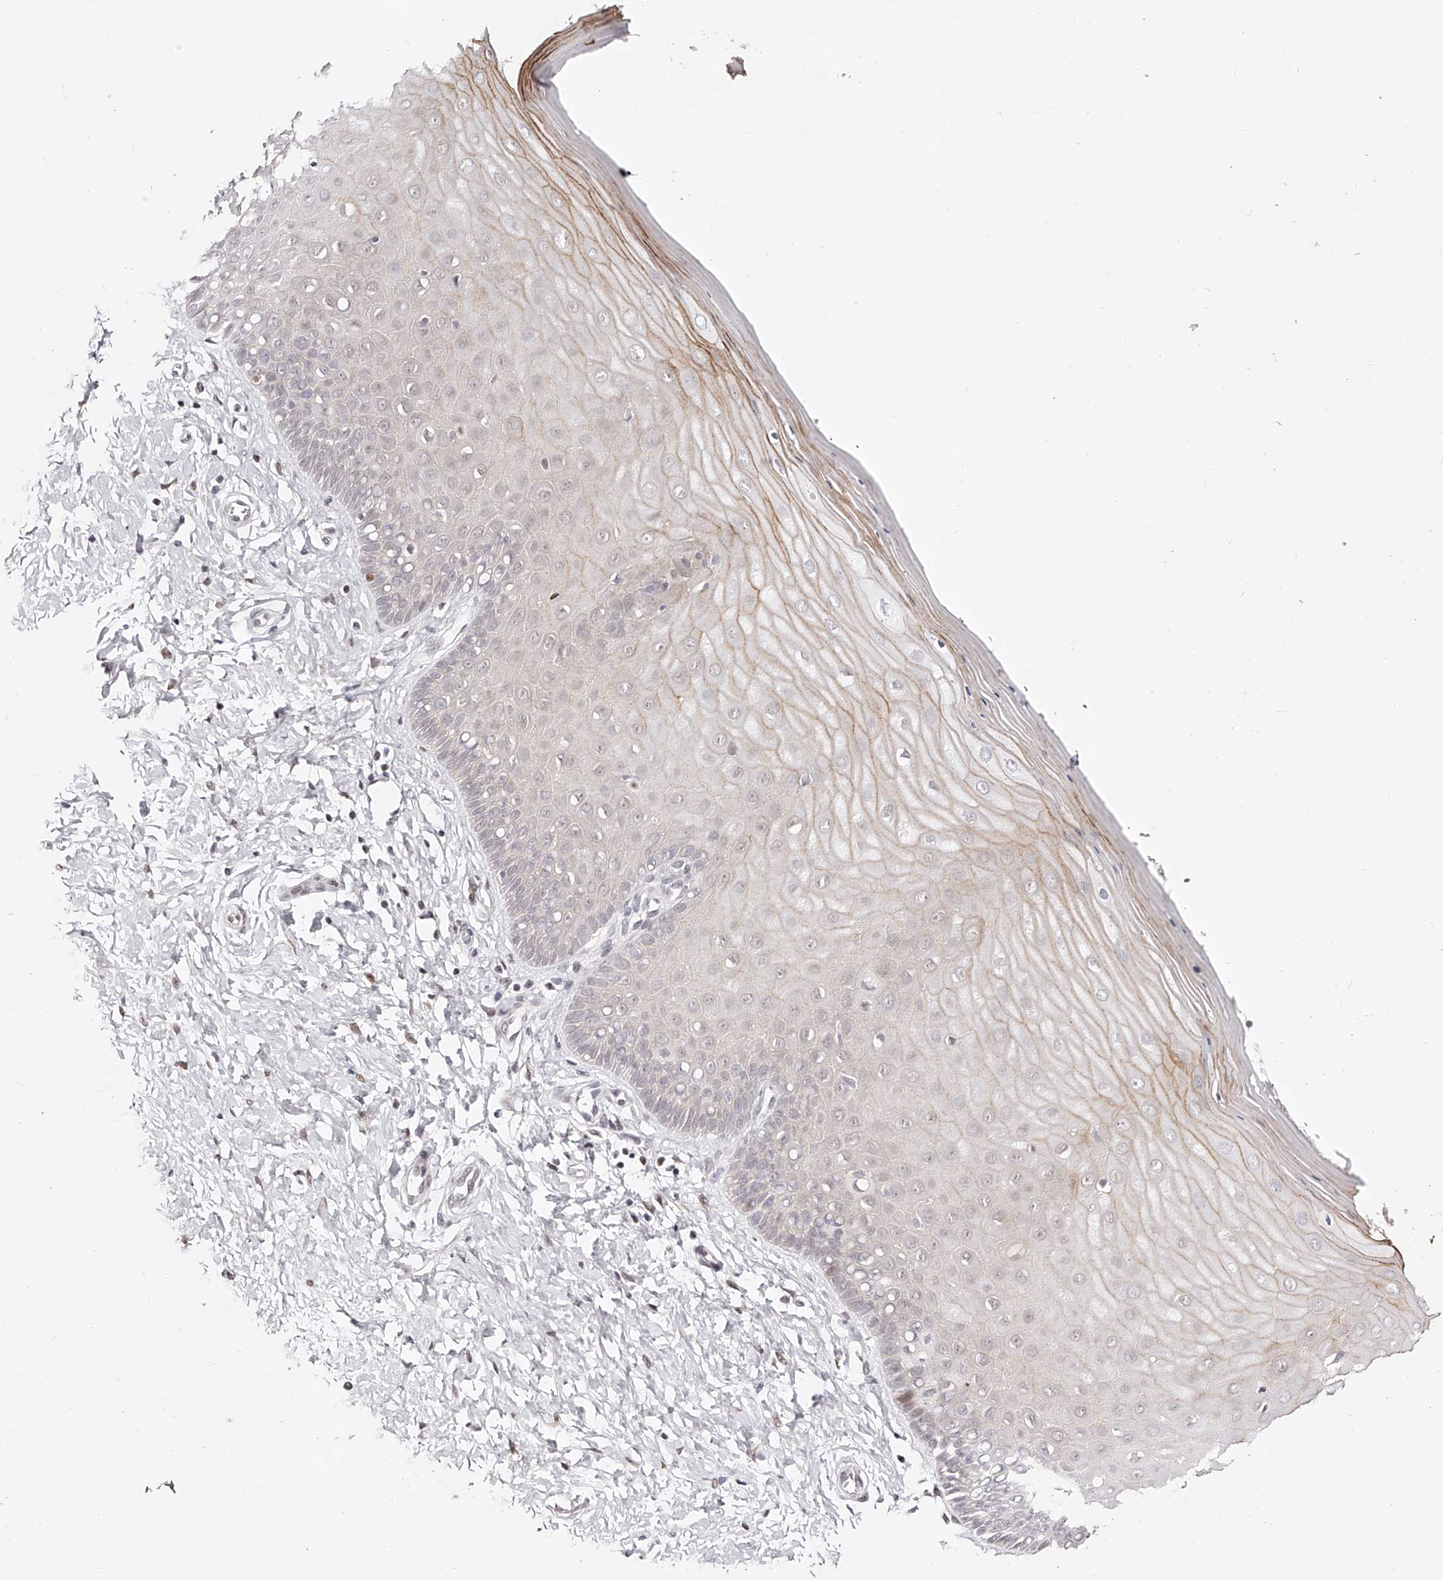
{"staining": {"intensity": "moderate", "quantity": "25%-75%", "location": "nuclear"}, "tissue": "cervix", "cell_type": "Glandular cells", "image_type": "normal", "snomed": [{"axis": "morphology", "description": "Normal tissue, NOS"}, {"axis": "topography", "description": "Cervix"}], "caption": "Immunohistochemistry (DAB (3,3'-diaminobenzidine)) staining of normal cervix exhibits moderate nuclear protein staining in approximately 25%-75% of glandular cells.", "gene": "USF3", "patient": {"sex": "female", "age": 55}}